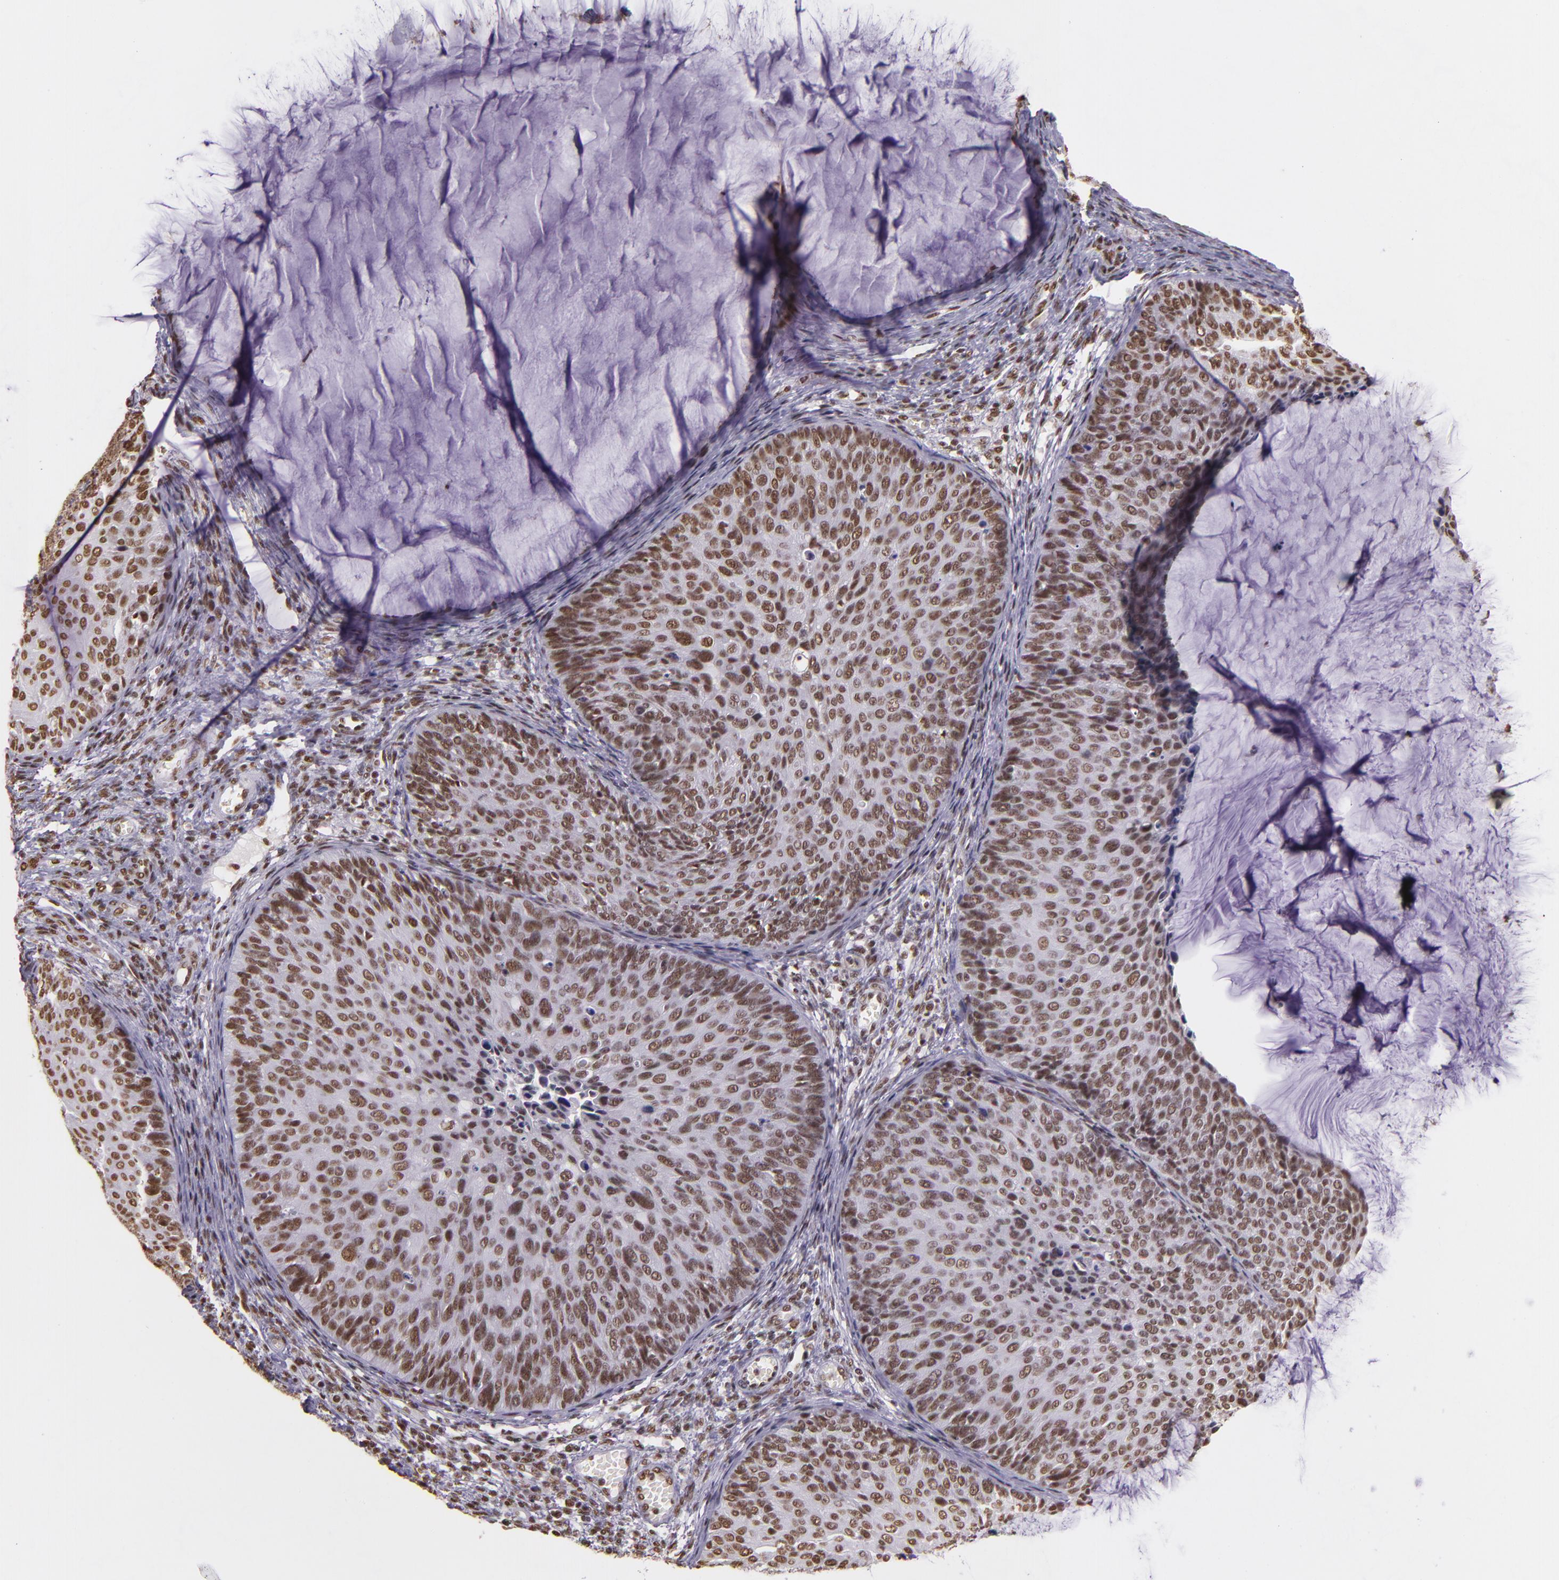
{"staining": {"intensity": "moderate", "quantity": ">75%", "location": "nuclear"}, "tissue": "cervical cancer", "cell_type": "Tumor cells", "image_type": "cancer", "snomed": [{"axis": "morphology", "description": "Squamous cell carcinoma, NOS"}, {"axis": "topography", "description": "Cervix"}], "caption": "Immunohistochemical staining of squamous cell carcinoma (cervical) displays moderate nuclear protein expression in about >75% of tumor cells.", "gene": "USF1", "patient": {"sex": "female", "age": 36}}